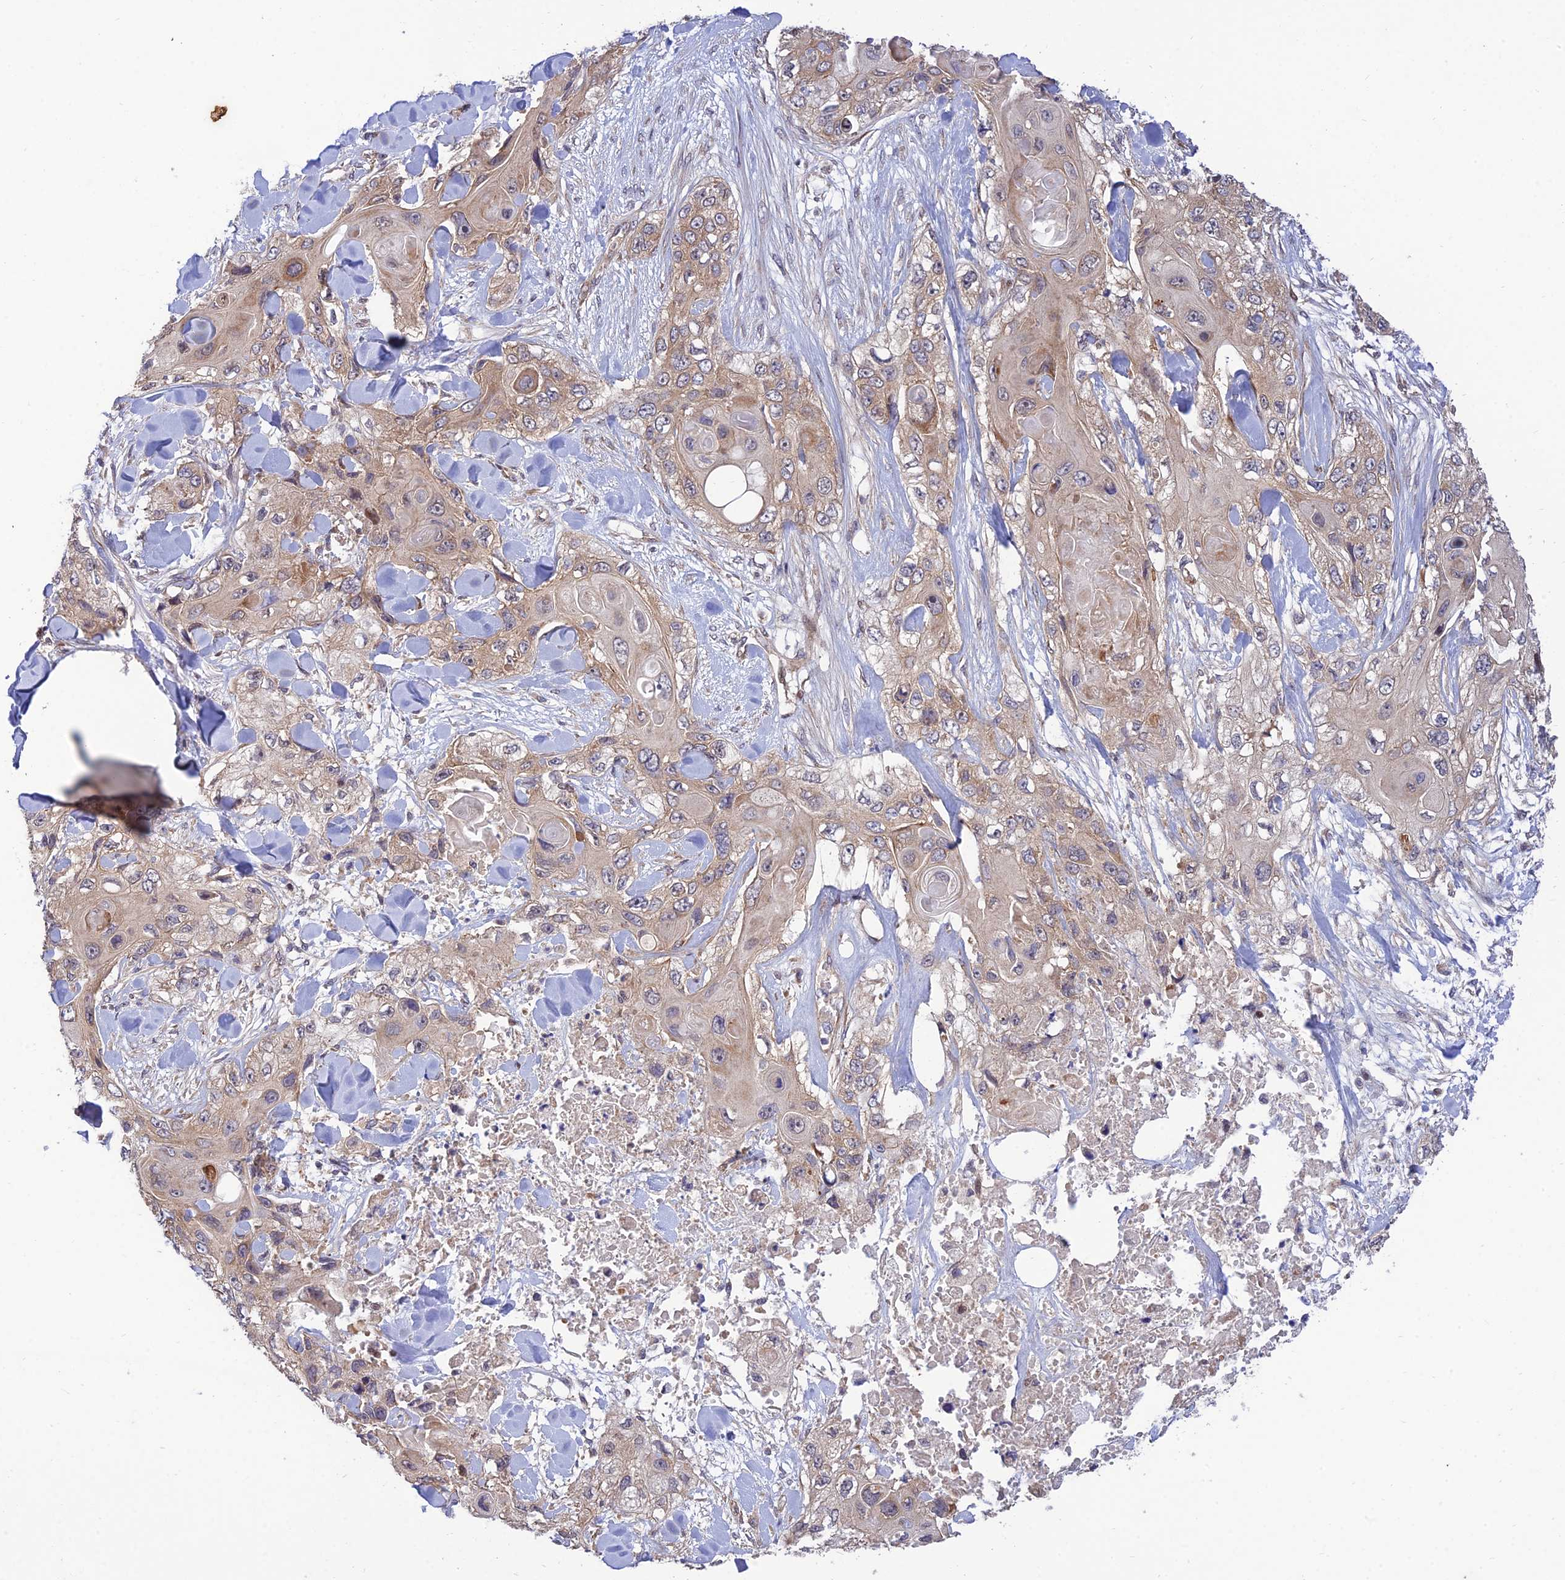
{"staining": {"intensity": "weak", "quantity": "25%-75%", "location": "cytoplasmic/membranous"}, "tissue": "skin cancer", "cell_type": "Tumor cells", "image_type": "cancer", "snomed": [{"axis": "morphology", "description": "Normal tissue, NOS"}, {"axis": "morphology", "description": "Squamous cell carcinoma, NOS"}, {"axis": "topography", "description": "Skin"}], "caption": "Skin squamous cell carcinoma tissue displays weak cytoplasmic/membranous expression in about 25%-75% of tumor cells, visualized by immunohistochemistry. The staining is performed using DAB (3,3'-diaminobenzidine) brown chromogen to label protein expression. The nuclei are counter-stained blue using hematoxylin.", "gene": "PLEKHG2", "patient": {"sex": "male", "age": 72}}